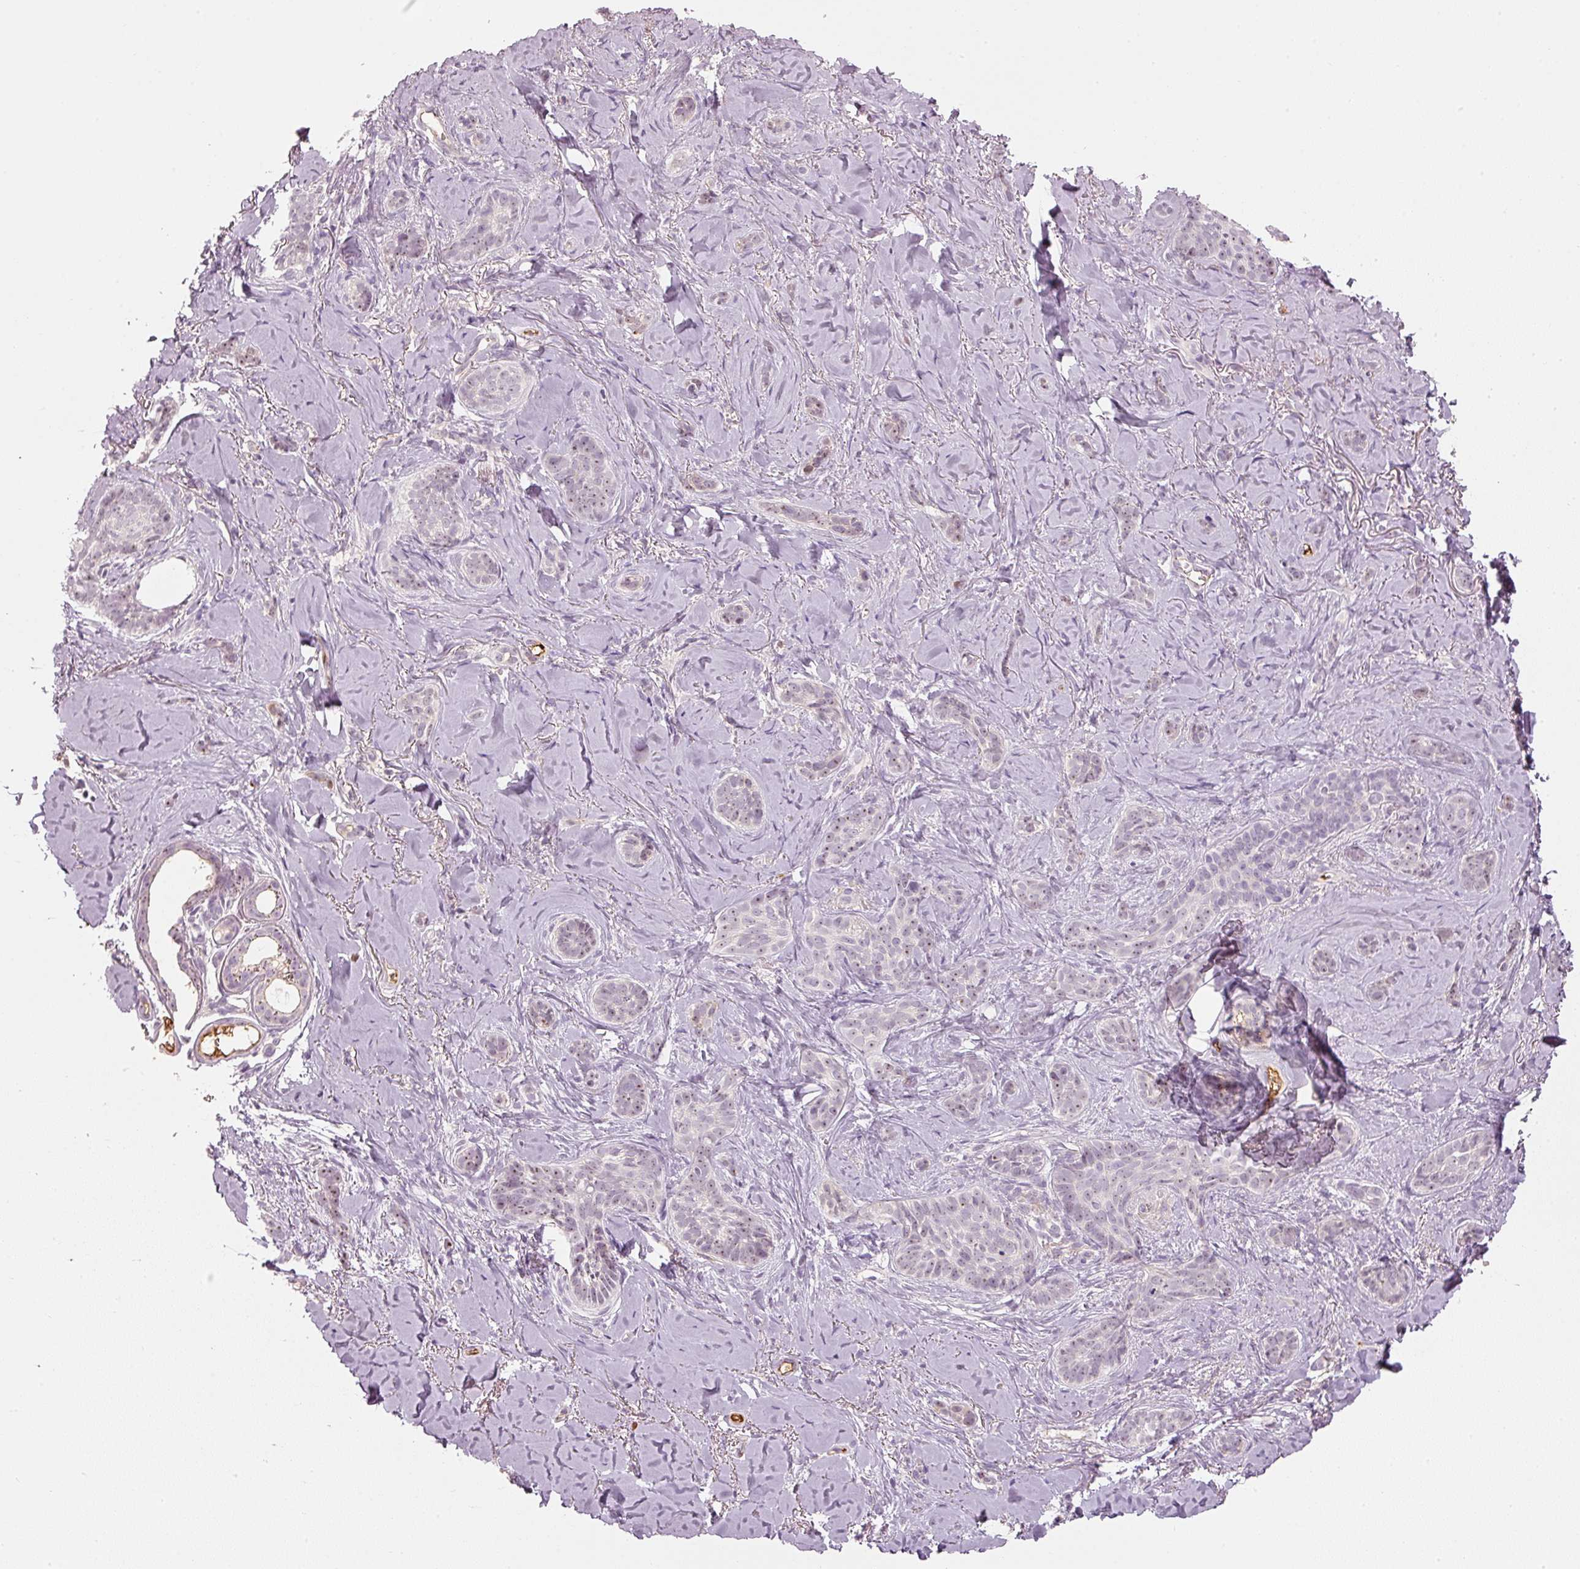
{"staining": {"intensity": "weak", "quantity": "25%-75%", "location": "nuclear"}, "tissue": "skin cancer", "cell_type": "Tumor cells", "image_type": "cancer", "snomed": [{"axis": "morphology", "description": "Basal cell carcinoma"}, {"axis": "topography", "description": "Skin"}], "caption": "Skin cancer tissue exhibits weak nuclear staining in approximately 25%-75% of tumor cells, visualized by immunohistochemistry.", "gene": "VCAM1", "patient": {"sex": "female", "age": 55}}